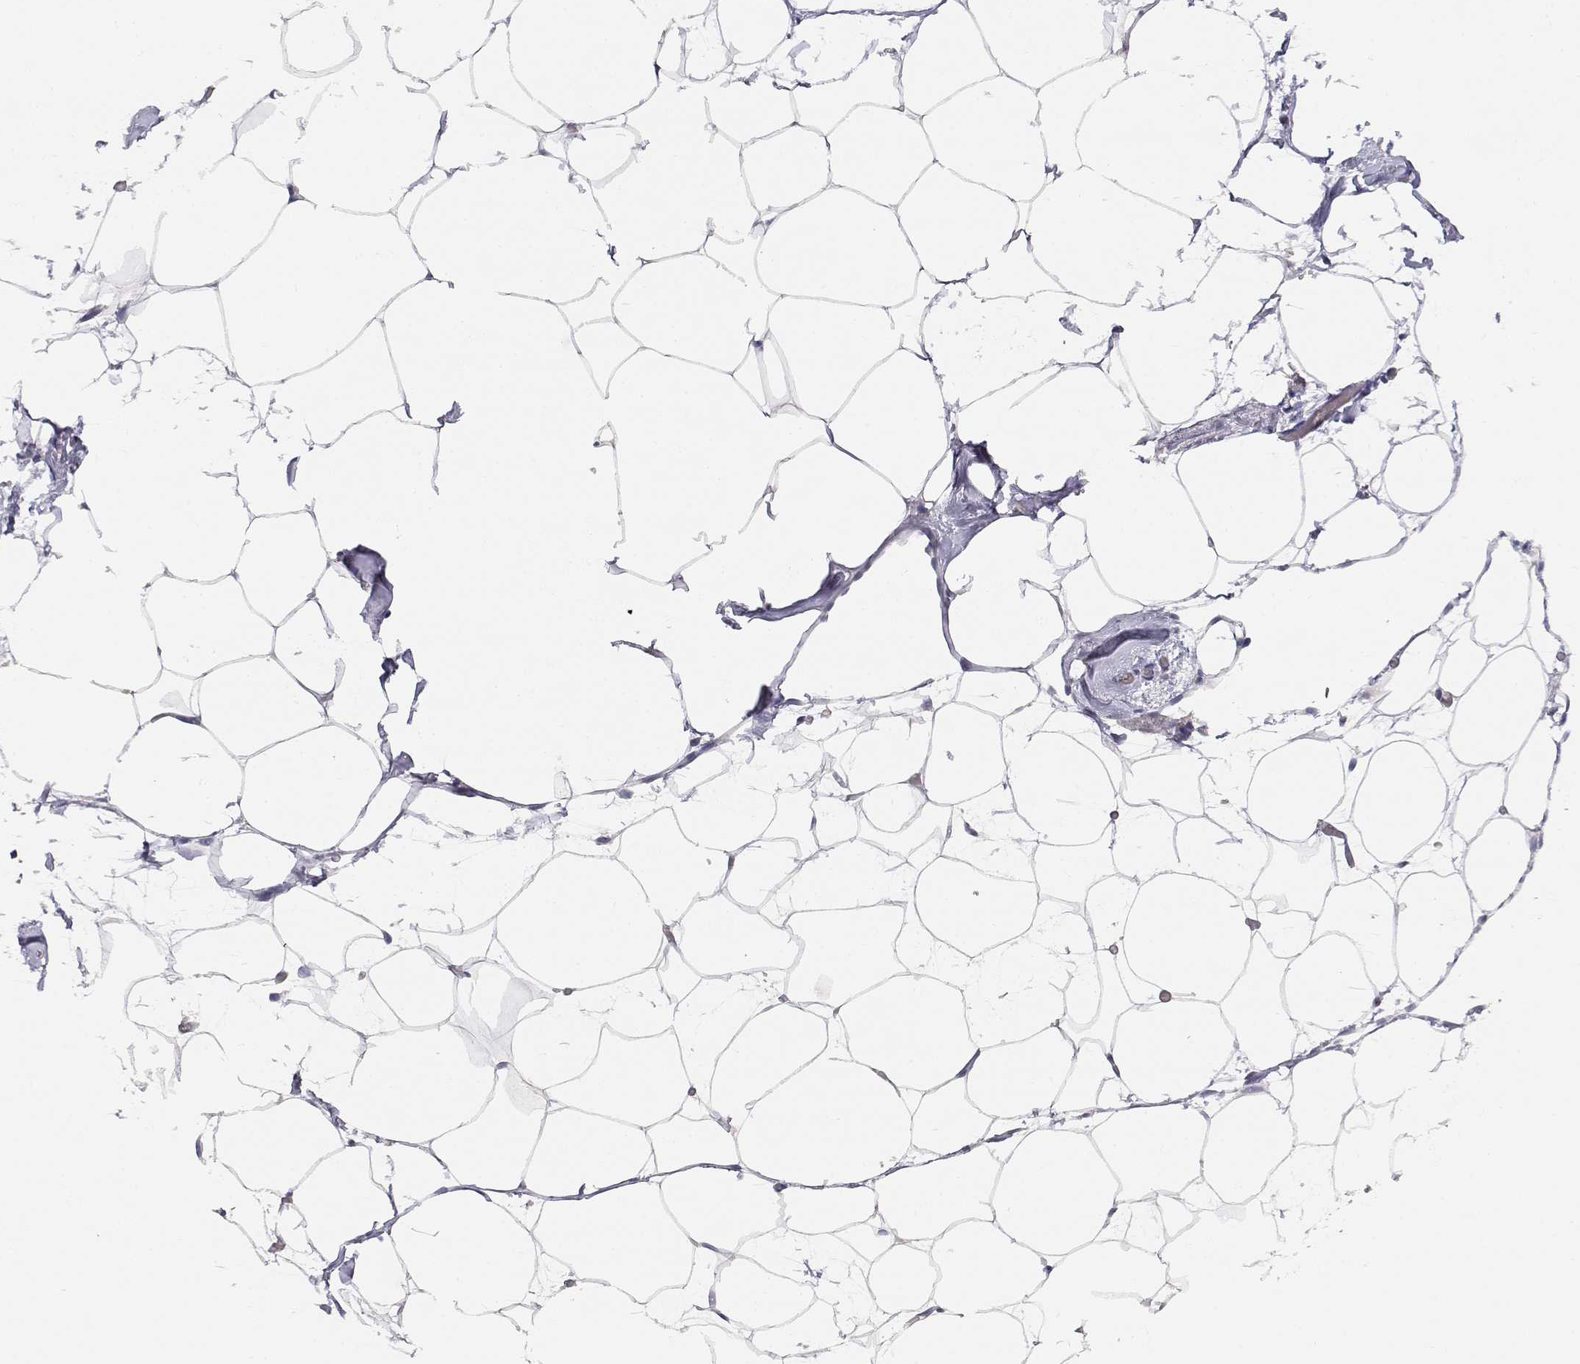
{"staining": {"intensity": "negative", "quantity": "none", "location": "none"}, "tissue": "adipose tissue", "cell_type": "Adipocytes", "image_type": "normal", "snomed": [{"axis": "morphology", "description": "Normal tissue, NOS"}, {"axis": "topography", "description": "Adipose tissue"}], "caption": "The photomicrograph shows no staining of adipocytes in unremarkable adipose tissue.", "gene": "ADA", "patient": {"sex": "male", "age": 57}}